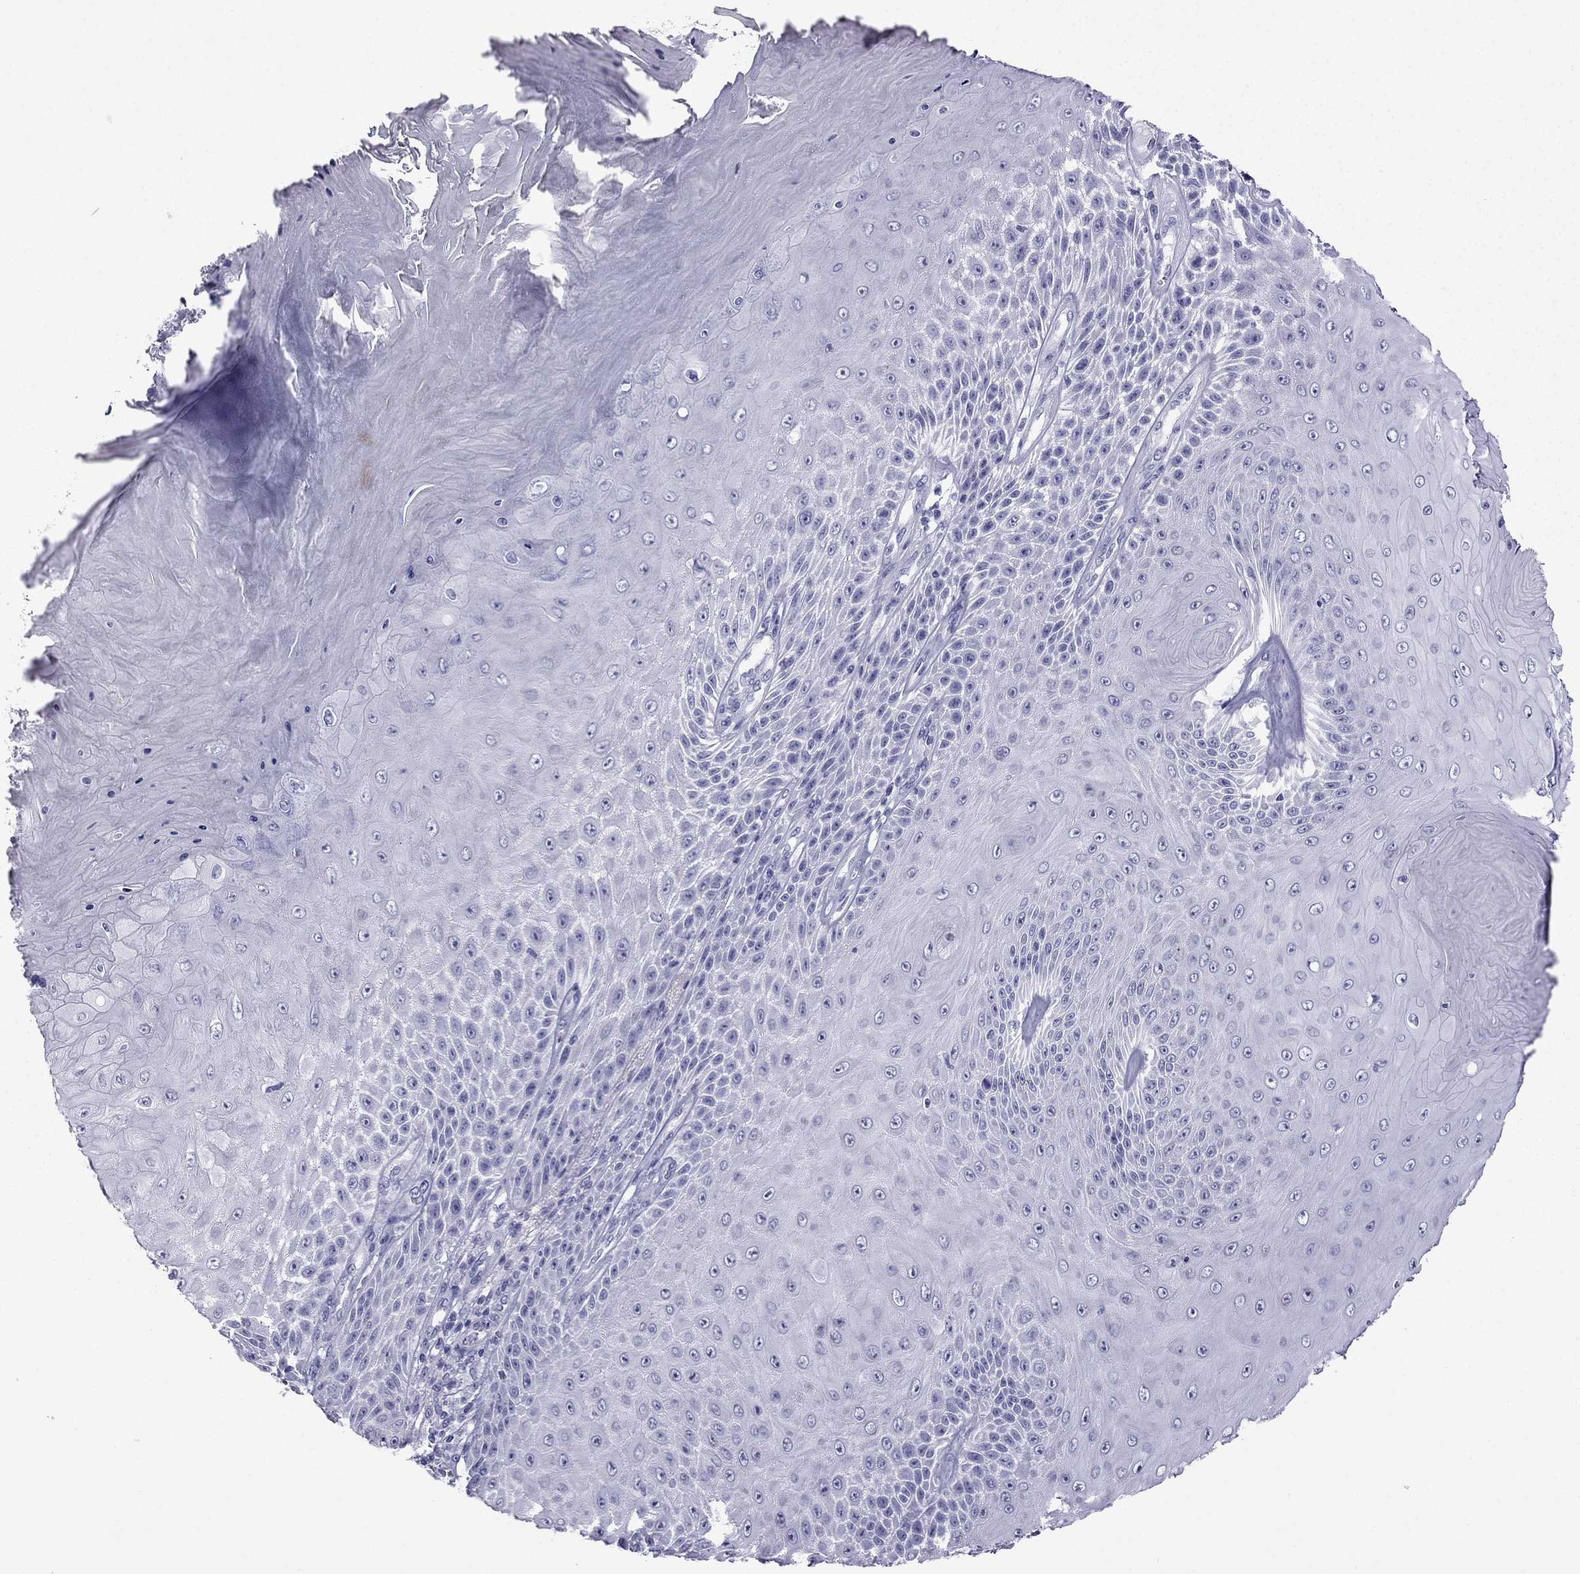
{"staining": {"intensity": "negative", "quantity": "none", "location": "none"}, "tissue": "skin cancer", "cell_type": "Tumor cells", "image_type": "cancer", "snomed": [{"axis": "morphology", "description": "Squamous cell carcinoma, NOS"}, {"axis": "topography", "description": "Skin"}], "caption": "Tumor cells show no significant protein staining in skin cancer.", "gene": "GJA8", "patient": {"sex": "male", "age": 62}}